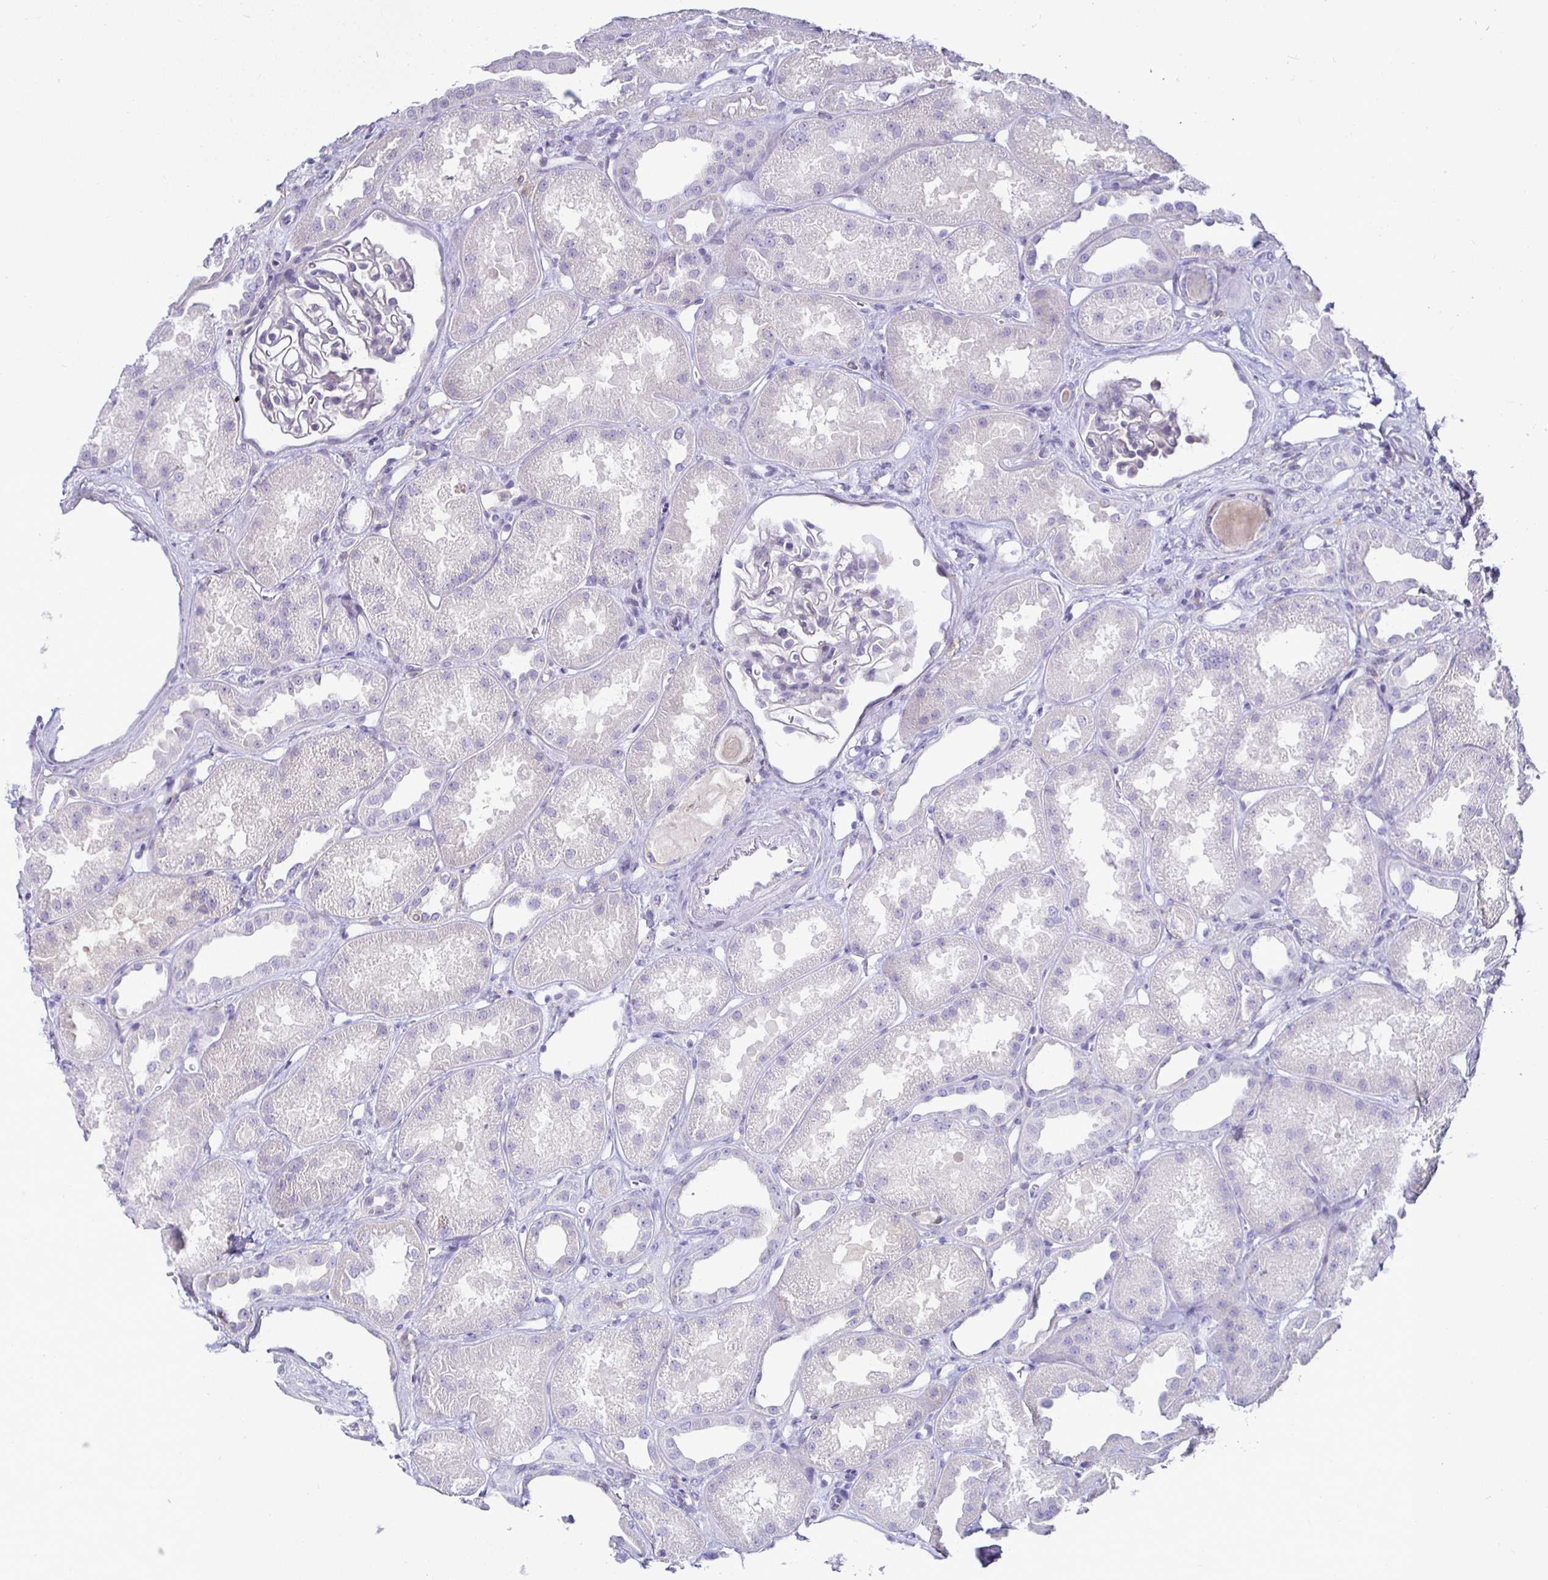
{"staining": {"intensity": "negative", "quantity": "none", "location": "none"}, "tissue": "kidney", "cell_type": "Cells in glomeruli", "image_type": "normal", "snomed": [{"axis": "morphology", "description": "Normal tissue, NOS"}, {"axis": "topography", "description": "Kidney"}], "caption": "A high-resolution histopathology image shows IHC staining of benign kidney, which demonstrates no significant expression in cells in glomeruli.", "gene": "SIRPA", "patient": {"sex": "male", "age": 61}}